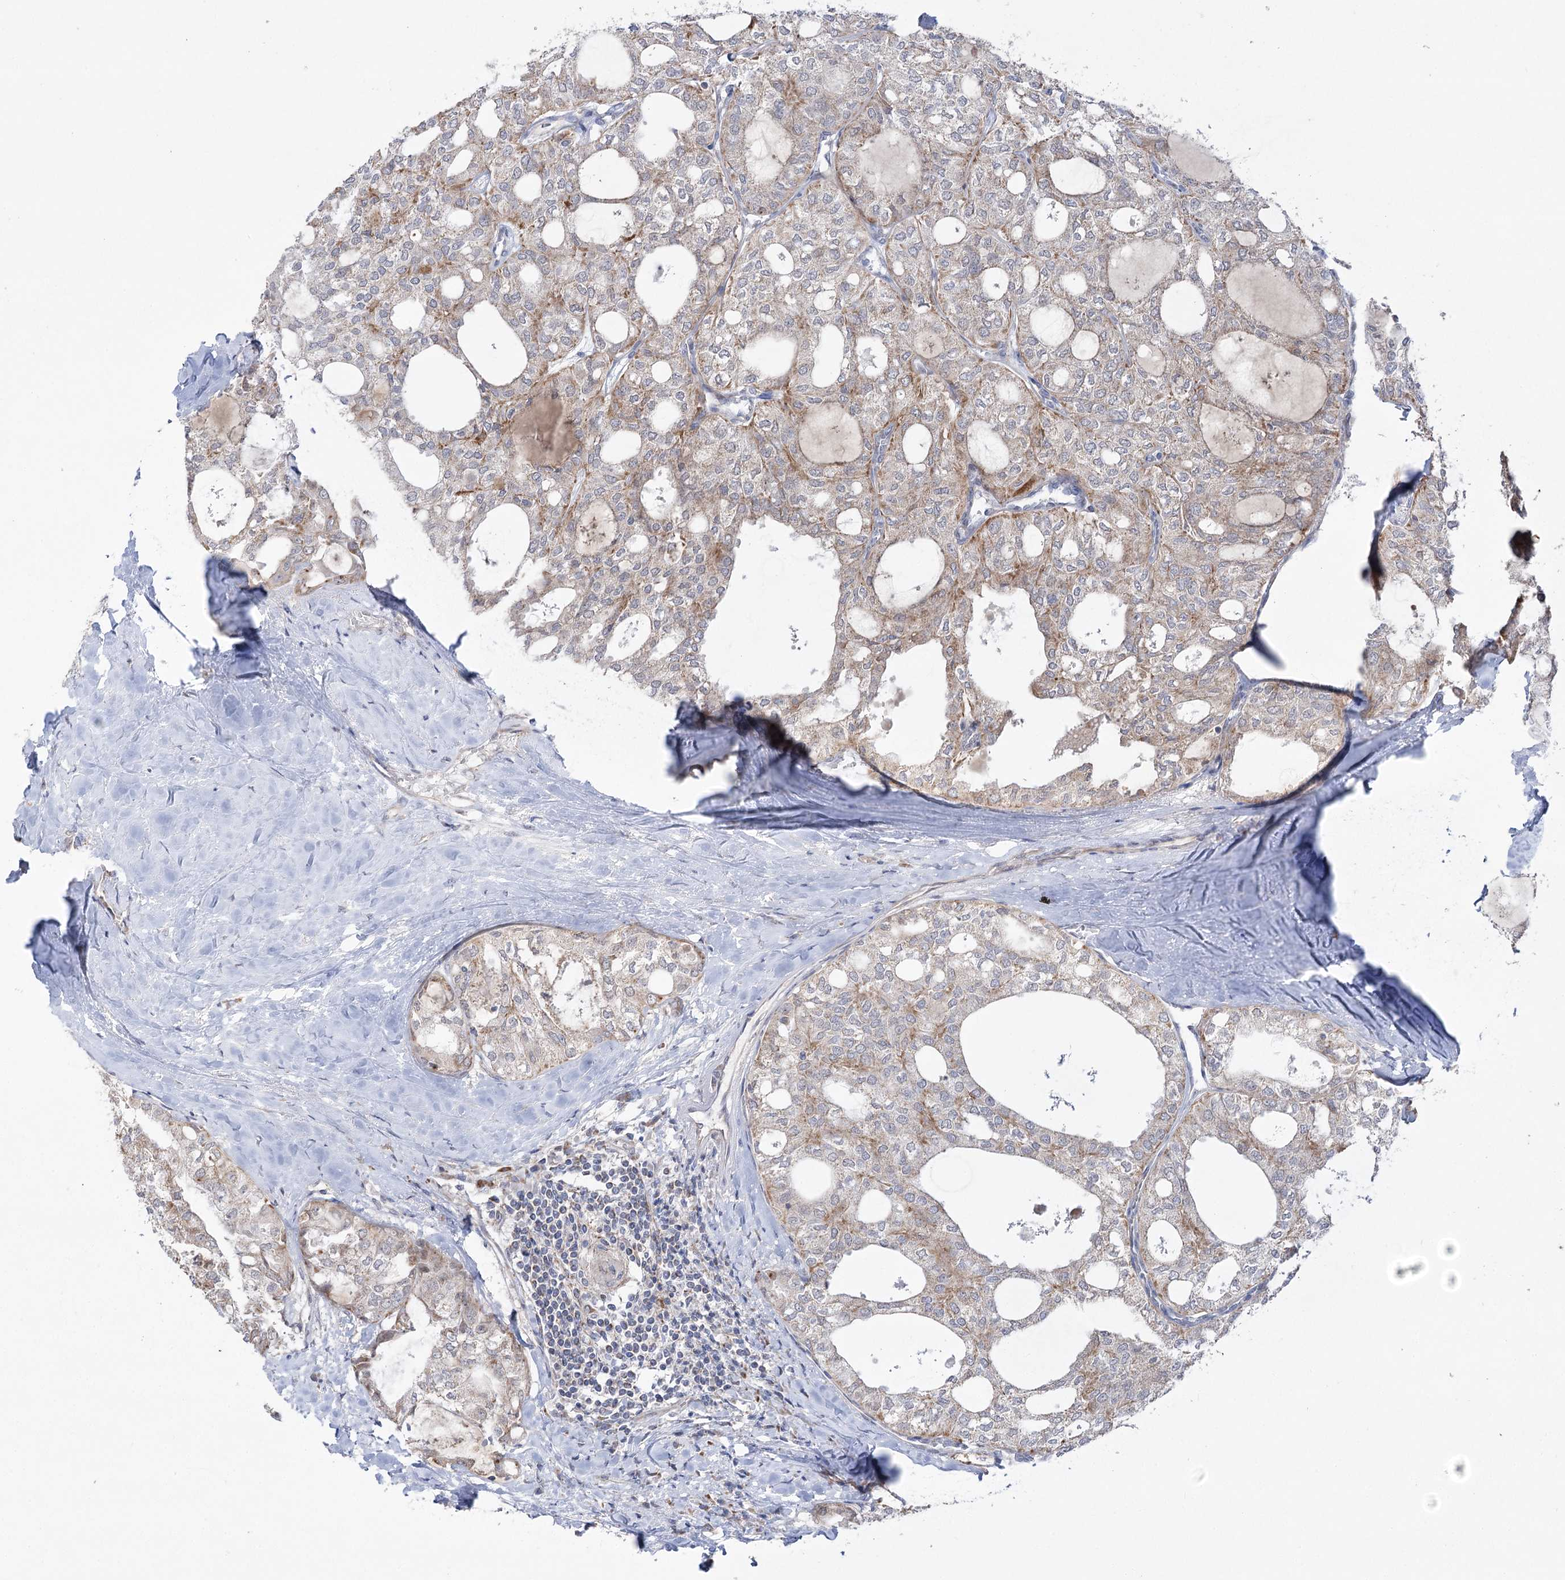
{"staining": {"intensity": "moderate", "quantity": "<25%", "location": "cytoplasmic/membranous"}, "tissue": "thyroid cancer", "cell_type": "Tumor cells", "image_type": "cancer", "snomed": [{"axis": "morphology", "description": "Follicular adenoma carcinoma, NOS"}, {"axis": "topography", "description": "Thyroid gland"}], "caption": "A brown stain labels moderate cytoplasmic/membranous staining of a protein in thyroid follicular adenoma carcinoma tumor cells.", "gene": "ECHDC3", "patient": {"sex": "male", "age": 75}}